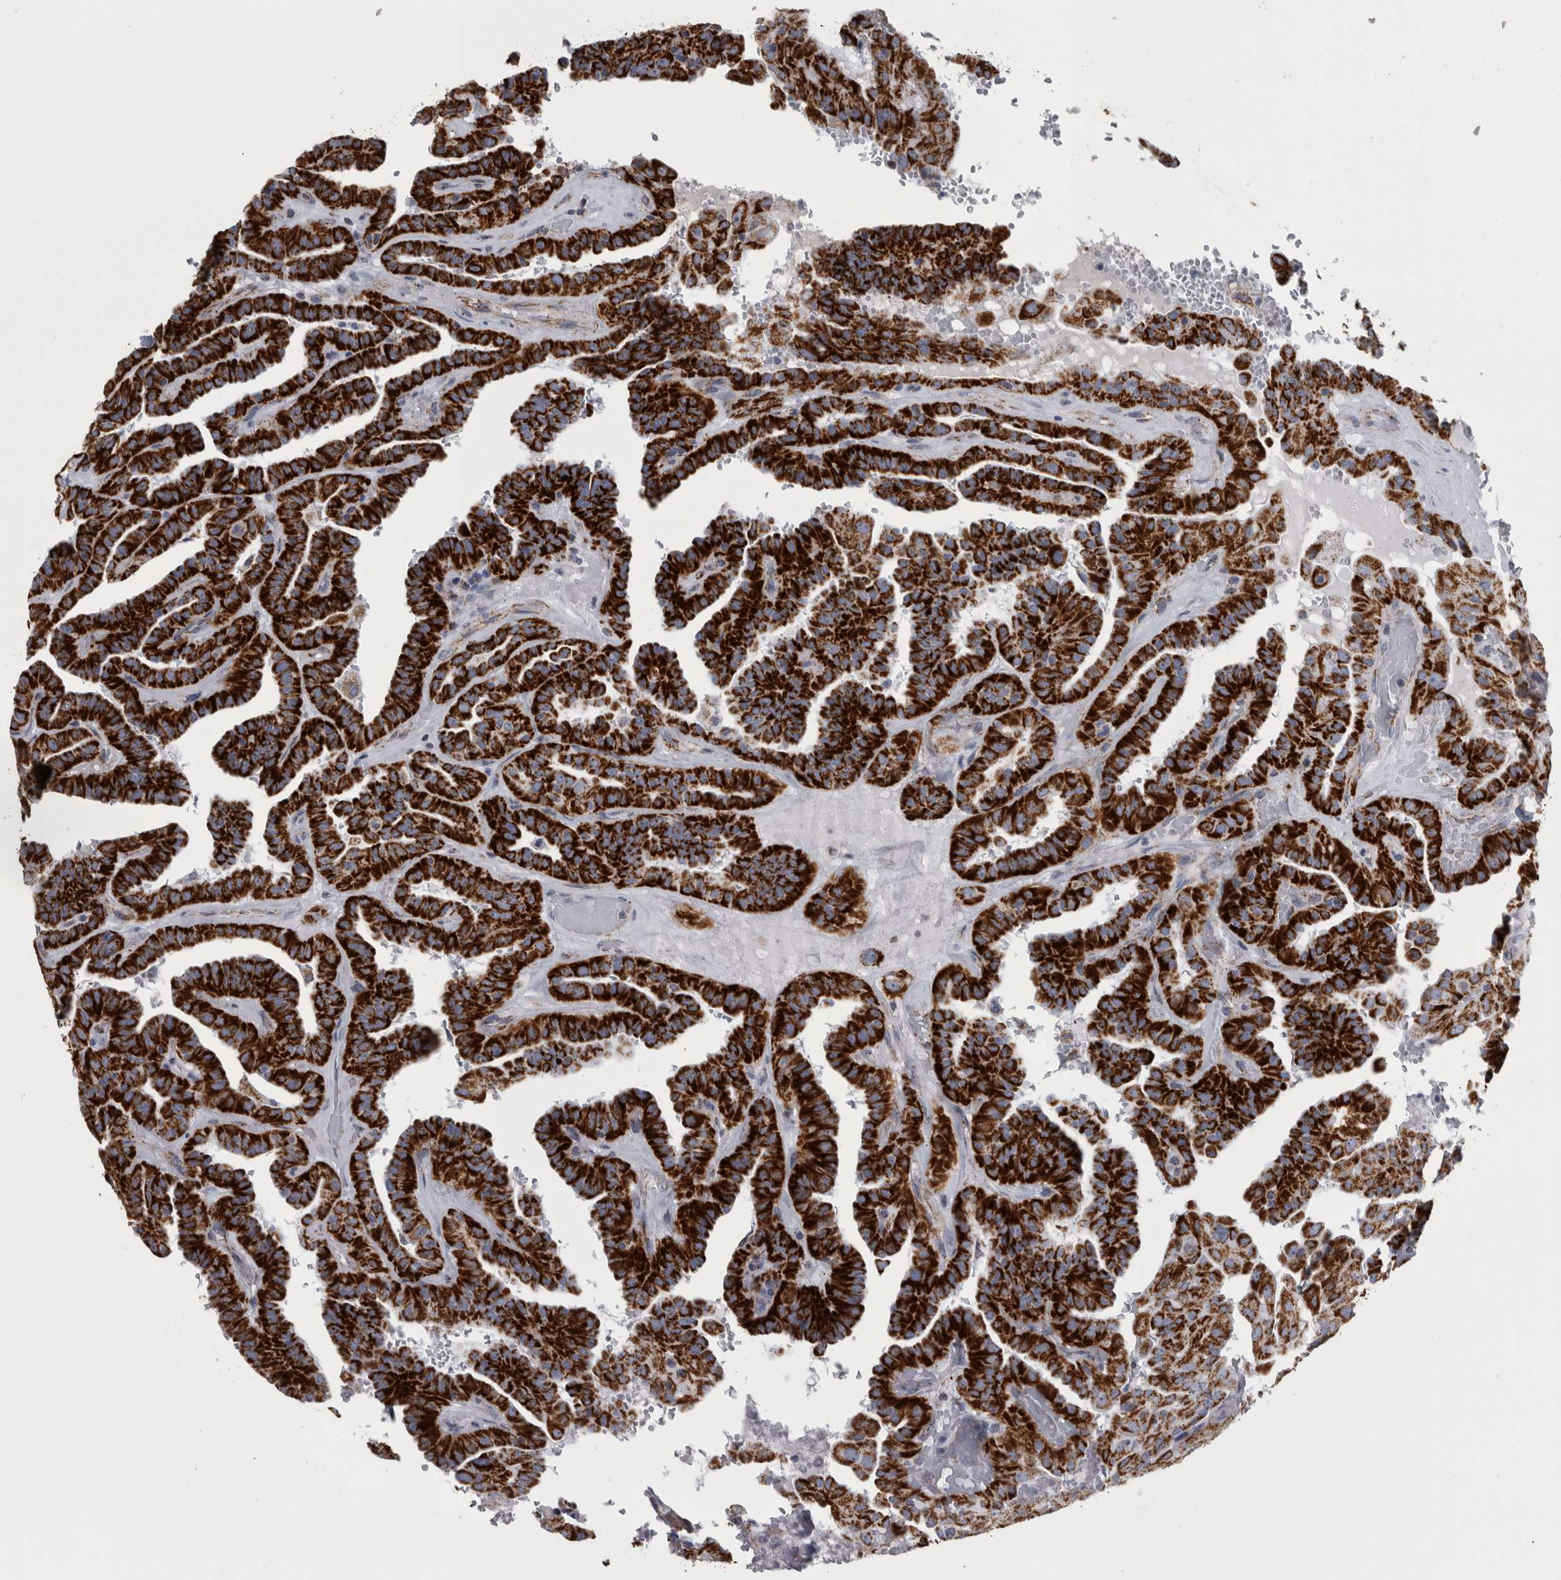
{"staining": {"intensity": "strong", "quantity": ">75%", "location": "cytoplasmic/membranous"}, "tissue": "thyroid cancer", "cell_type": "Tumor cells", "image_type": "cancer", "snomed": [{"axis": "morphology", "description": "Papillary adenocarcinoma, NOS"}, {"axis": "topography", "description": "Thyroid gland"}], "caption": "Protein staining reveals strong cytoplasmic/membranous staining in about >75% of tumor cells in thyroid cancer (papillary adenocarcinoma).", "gene": "DBT", "patient": {"sex": "male", "age": 77}}